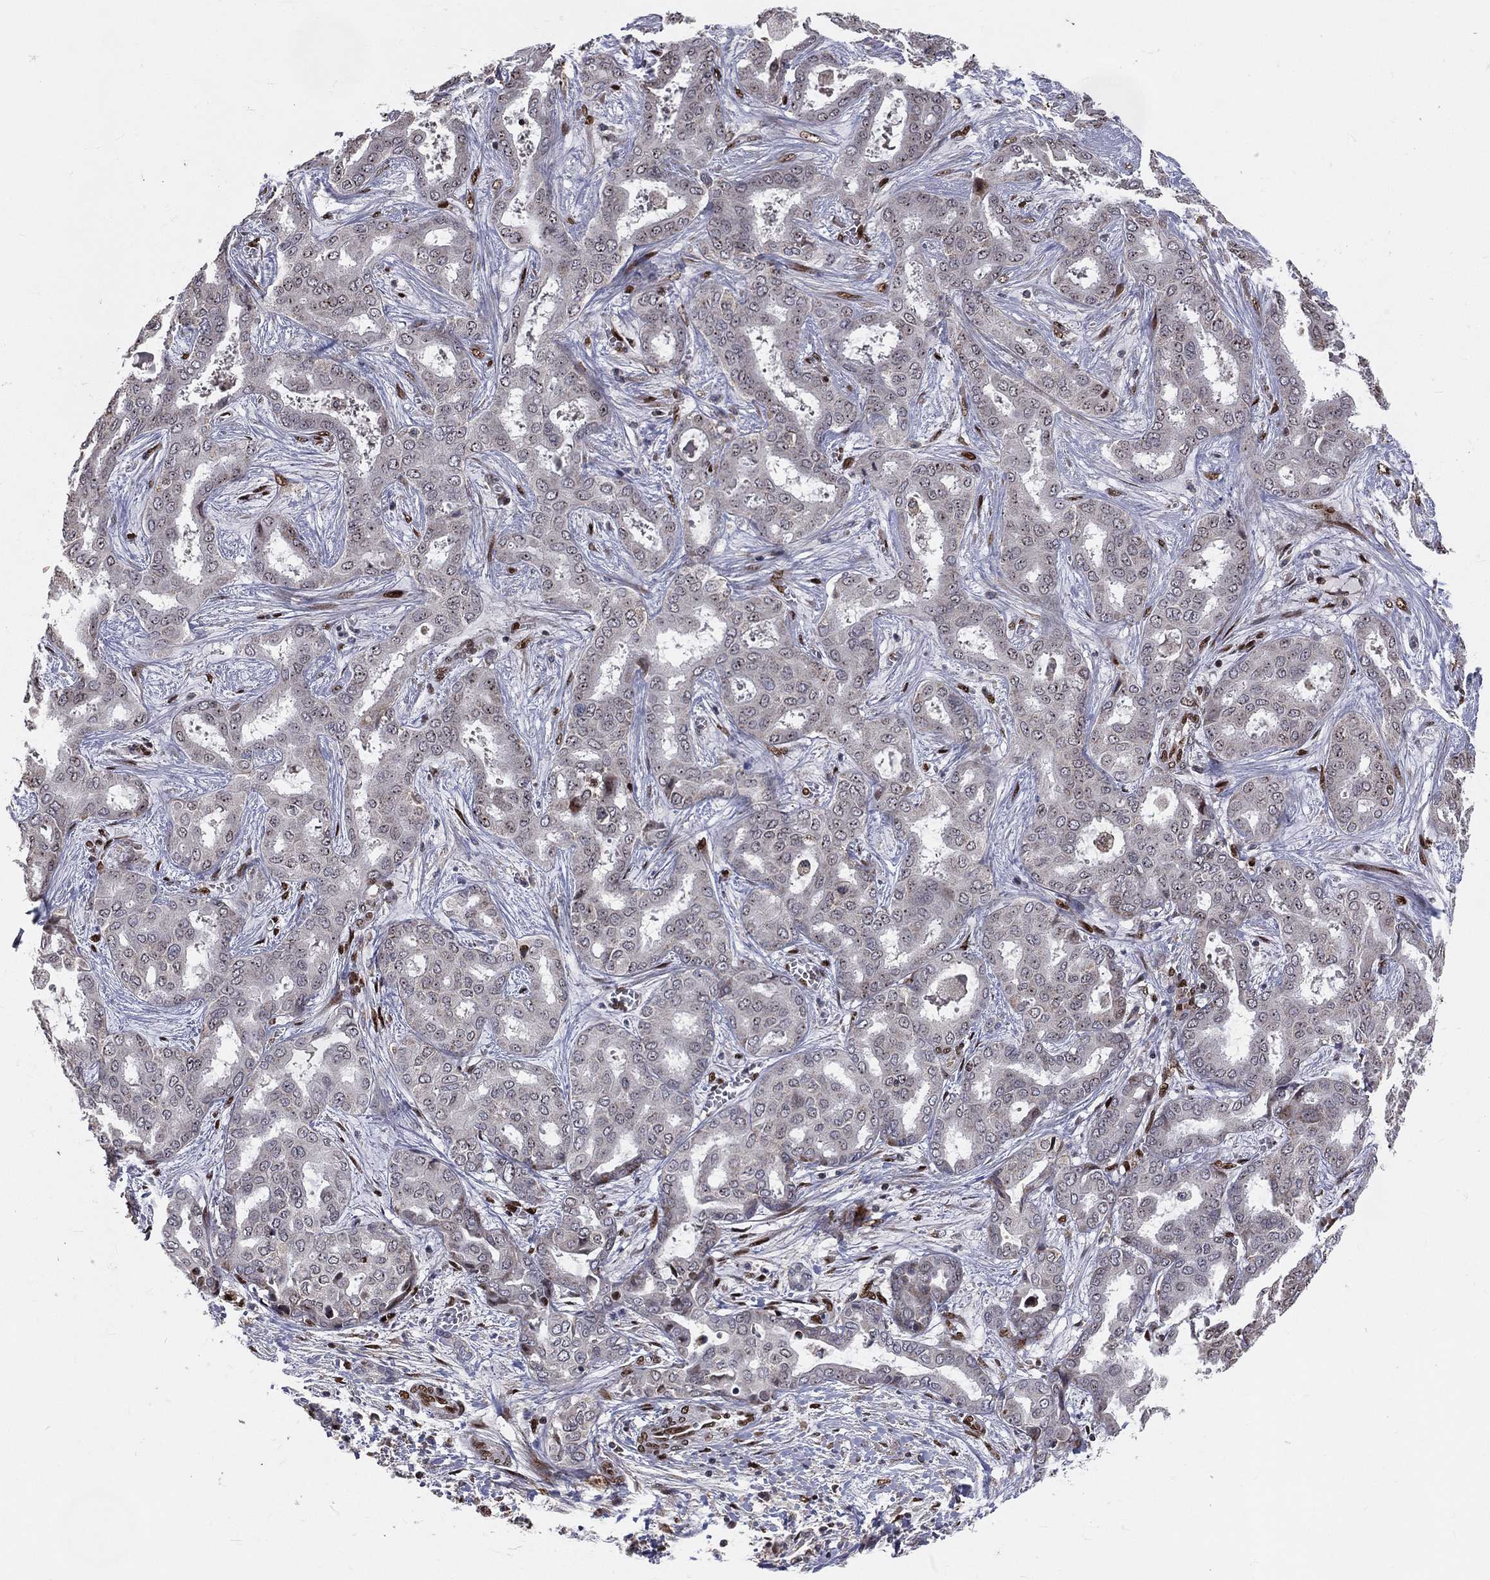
{"staining": {"intensity": "negative", "quantity": "none", "location": "none"}, "tissue": "liver cancer", "cell_type": "Tumor cells", "image_type": "cancer", "snomed": [{"axis": "morphology", "description": "Cholangiocarcinoma"}, {"axis": "topography", "description": "Liver"}], "caption": "This is an IHC micrograph of human liver cancer (cholangiocarcinoma). There is no staining in tumor cells.", "gene": "ZEB1", "patient": {"sex": "female", "age": 64}}